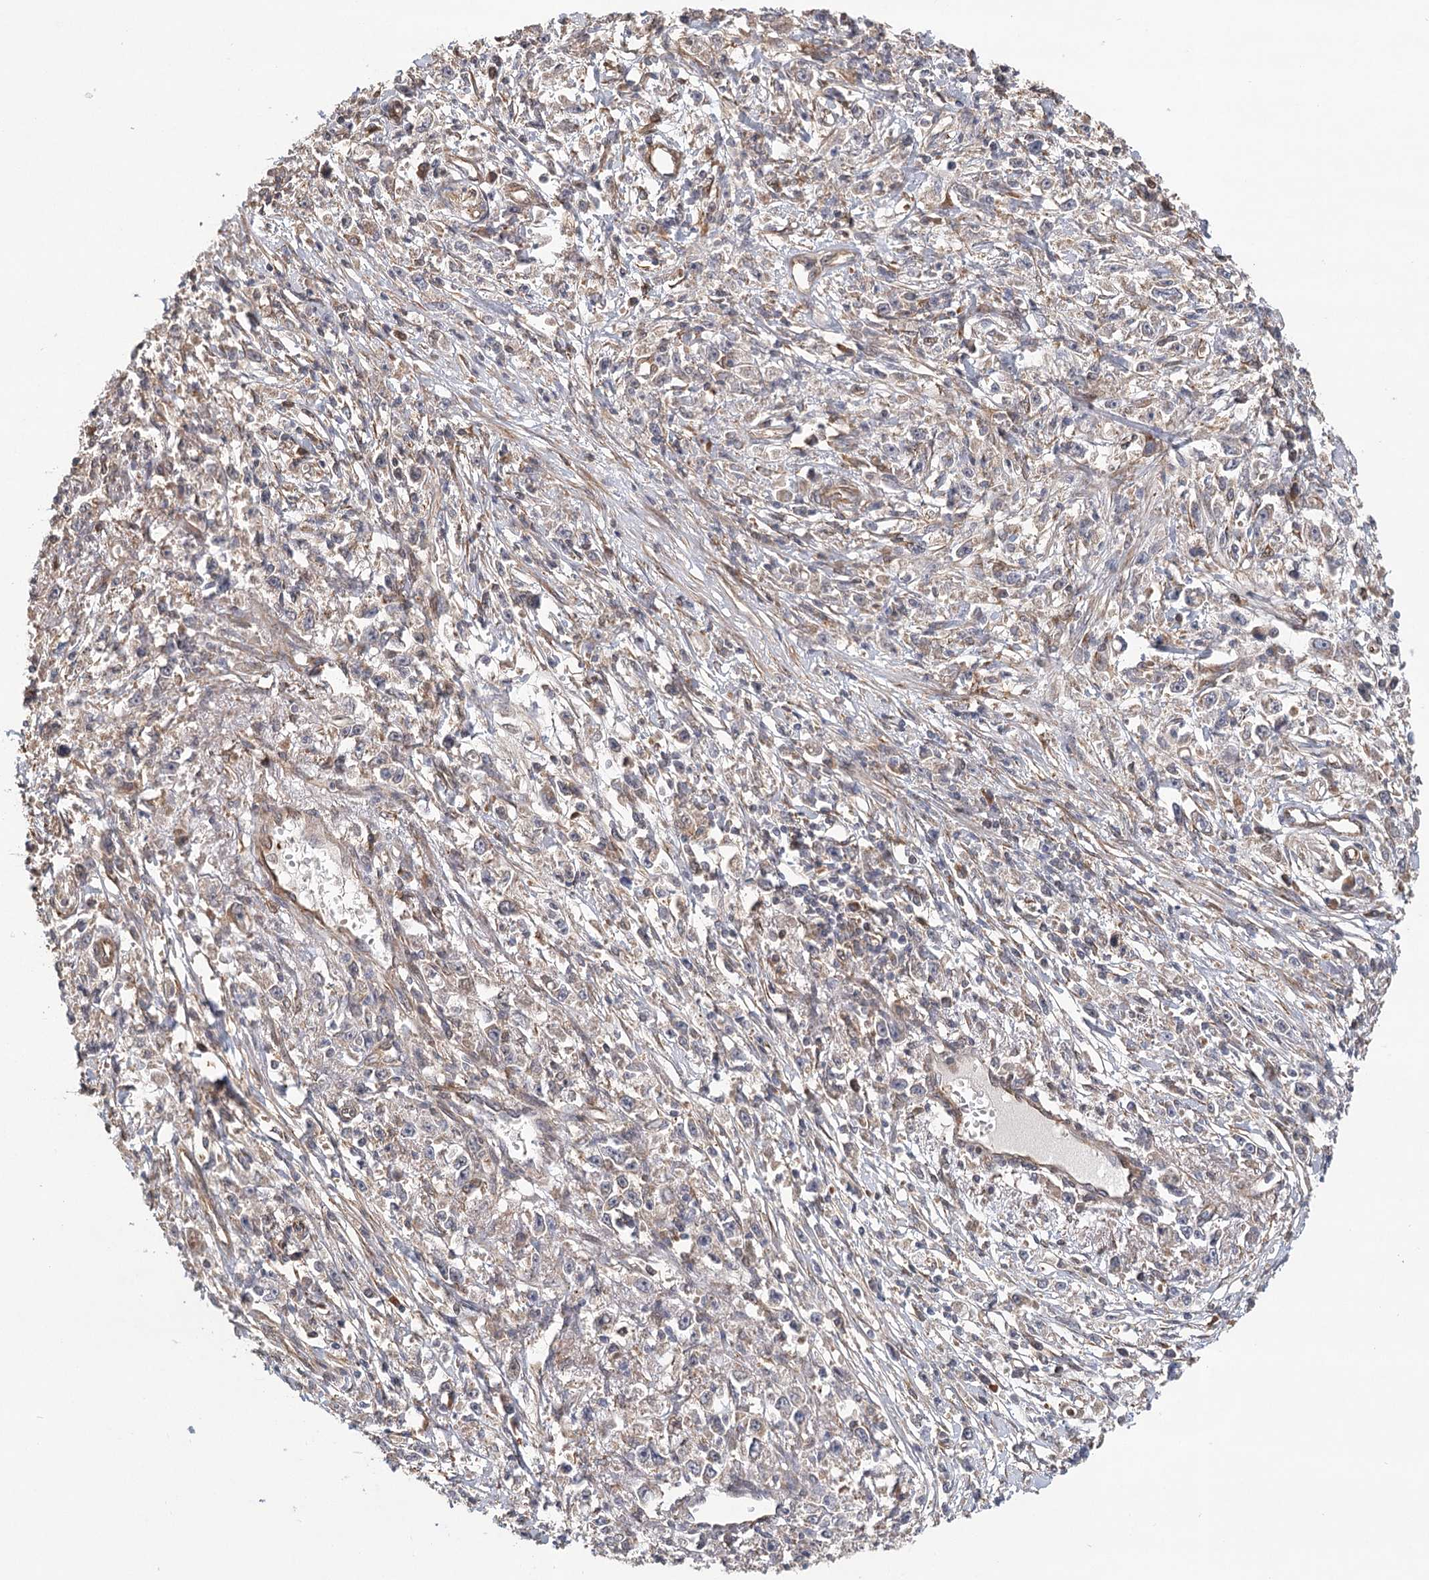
{"staining": {"intensity": "negative", "quantity": "none", "location": "none"}, "tissue": "stomach cancer", "cell_type": "Tumor cells", "image_type": "cancer", "snomed": [{"axis": "morphology", "description": "Adenocarcinoma, NOS"}, {"axis": "topography", "description": "Stomach"}], "caption": "This is an immunohistochemistry (IHC) micrograph of adenocarcinoma (stomach). There is no expression in tumor cells.", "gene": "LSS", "patient": {"sex": "female", "age": 59}}